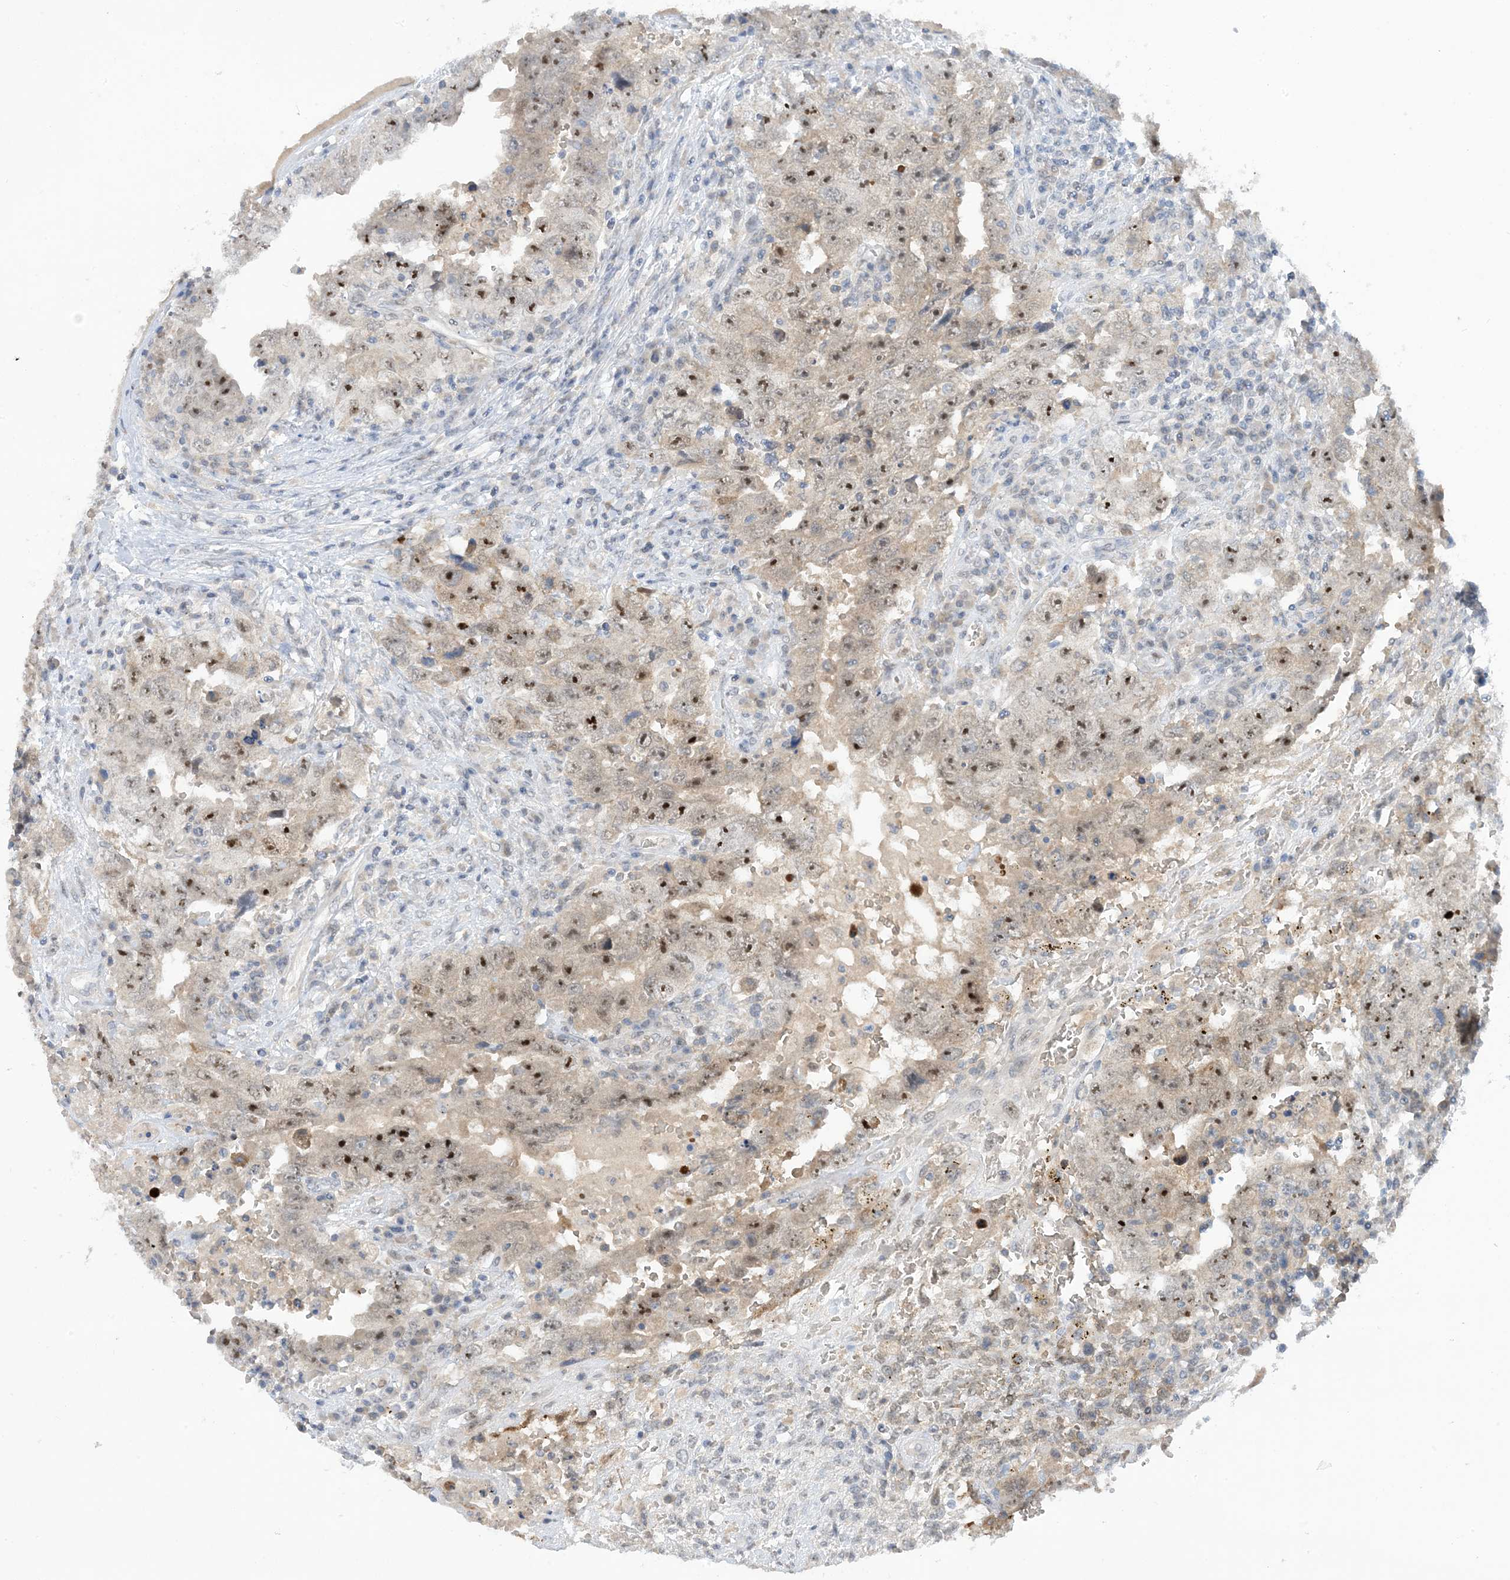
{"staining": {"intensity": "moderate", "quantity": ">75%", "location": "nuclear"}, "tissue": "testis cancer", "cell_type": "Tumor cells", "image_type": "cancer", "snomed": [{"axis": "morphology", "description": "Carcinoma, Embryonal, NOS"}, {"axis": "topography", "description": "Testis"}], "caption": "This is an image of IHC staining of testis cancer, which shows moderate expression in the nuclear of tumor cells.", "gene": "UBE2E1", "patient": {"sex": "male", "age": 26}}